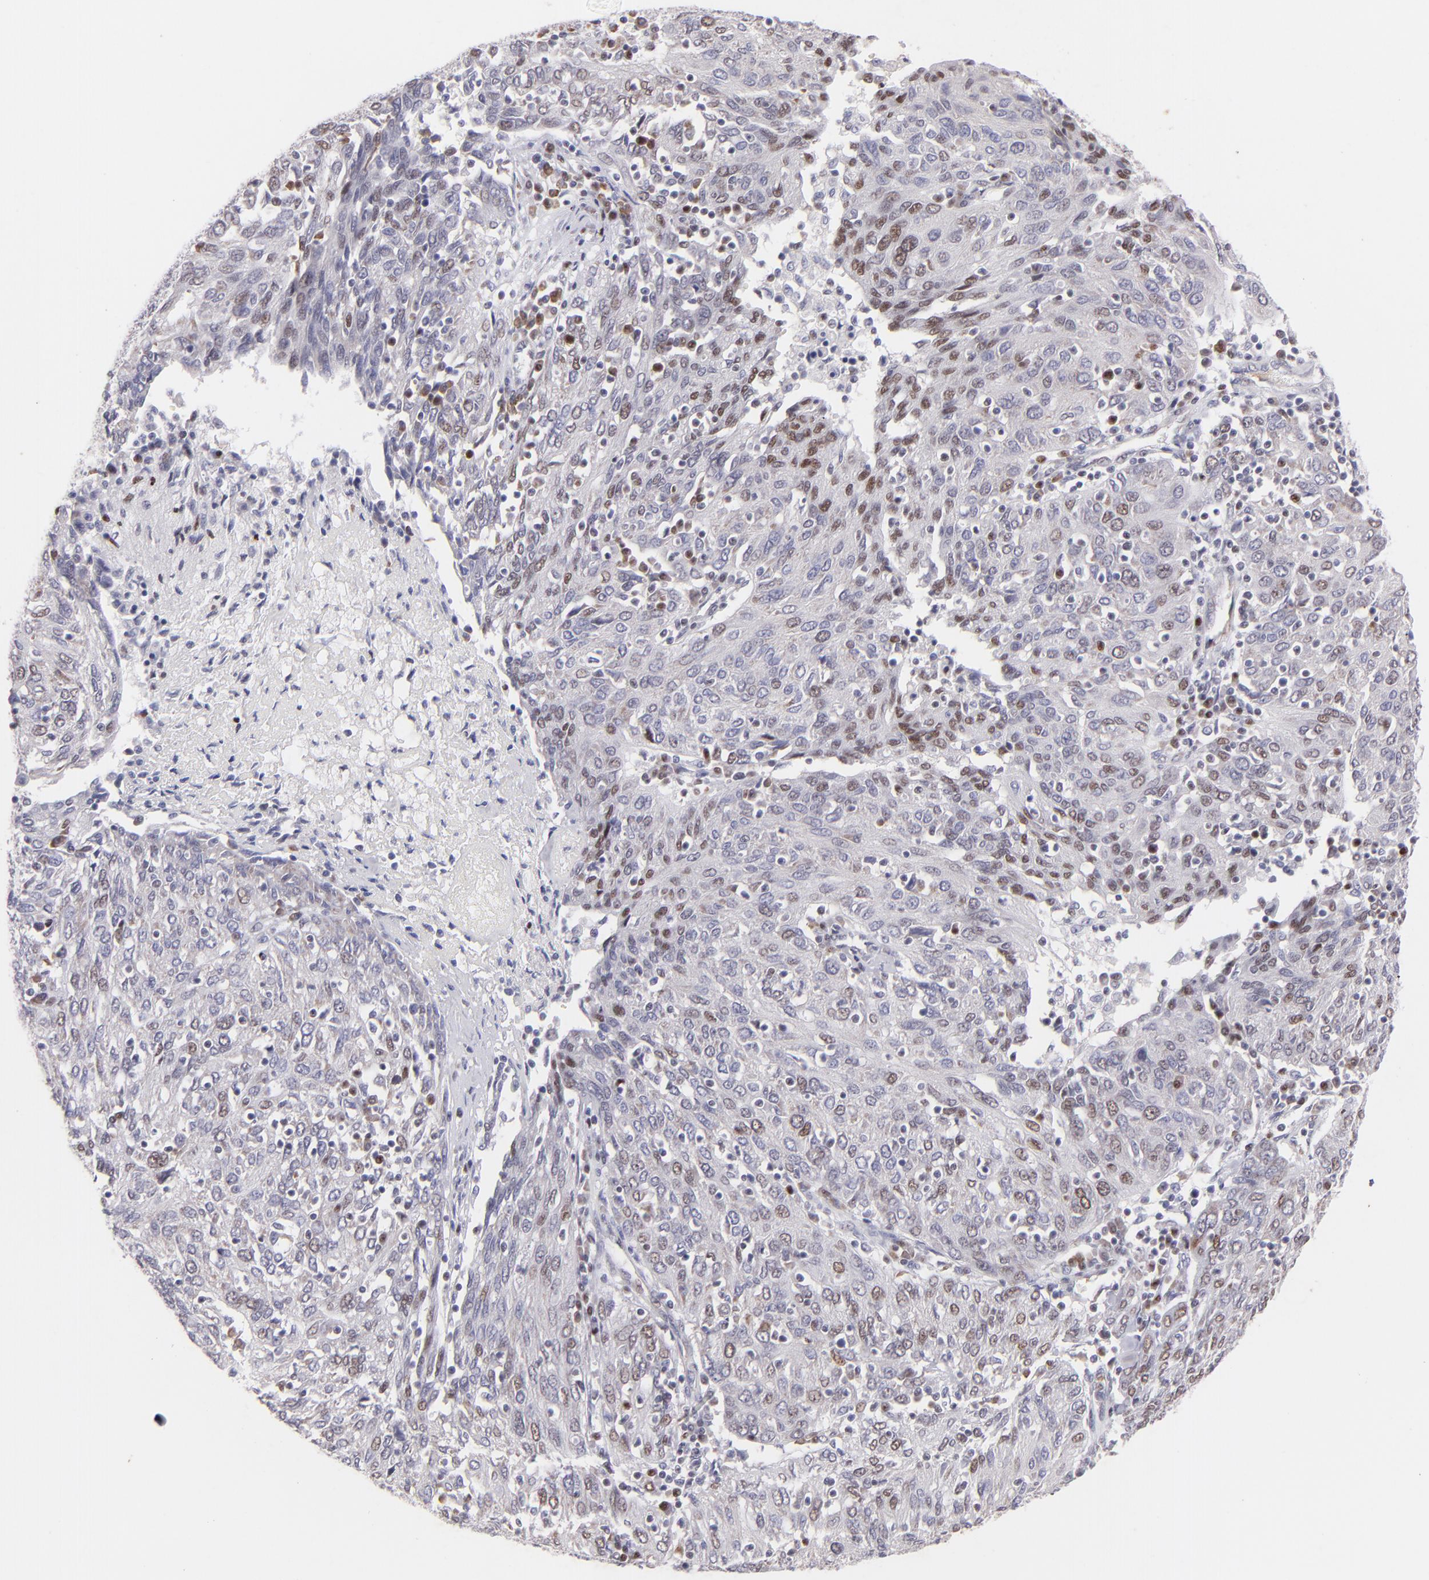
{"staining": {"intensity": "weak", "quantity": "<25%", "location": "nuclear"}, "tissue": "ovarian cancer", "cell_type": "Tumor cells", "image_type": "cancer", "snomed": [{"axis": "morphology", "description": "Carcinoma, endometroid"}, {"axis": "topography", "description": "Ovary"}], "caption": "Ovarian cancer stained for a protein using immunohistochemistry exhibits no positivity tumor cells.", "gene": "POU2F1", "patient": {"sex": "female", "age": 50}}